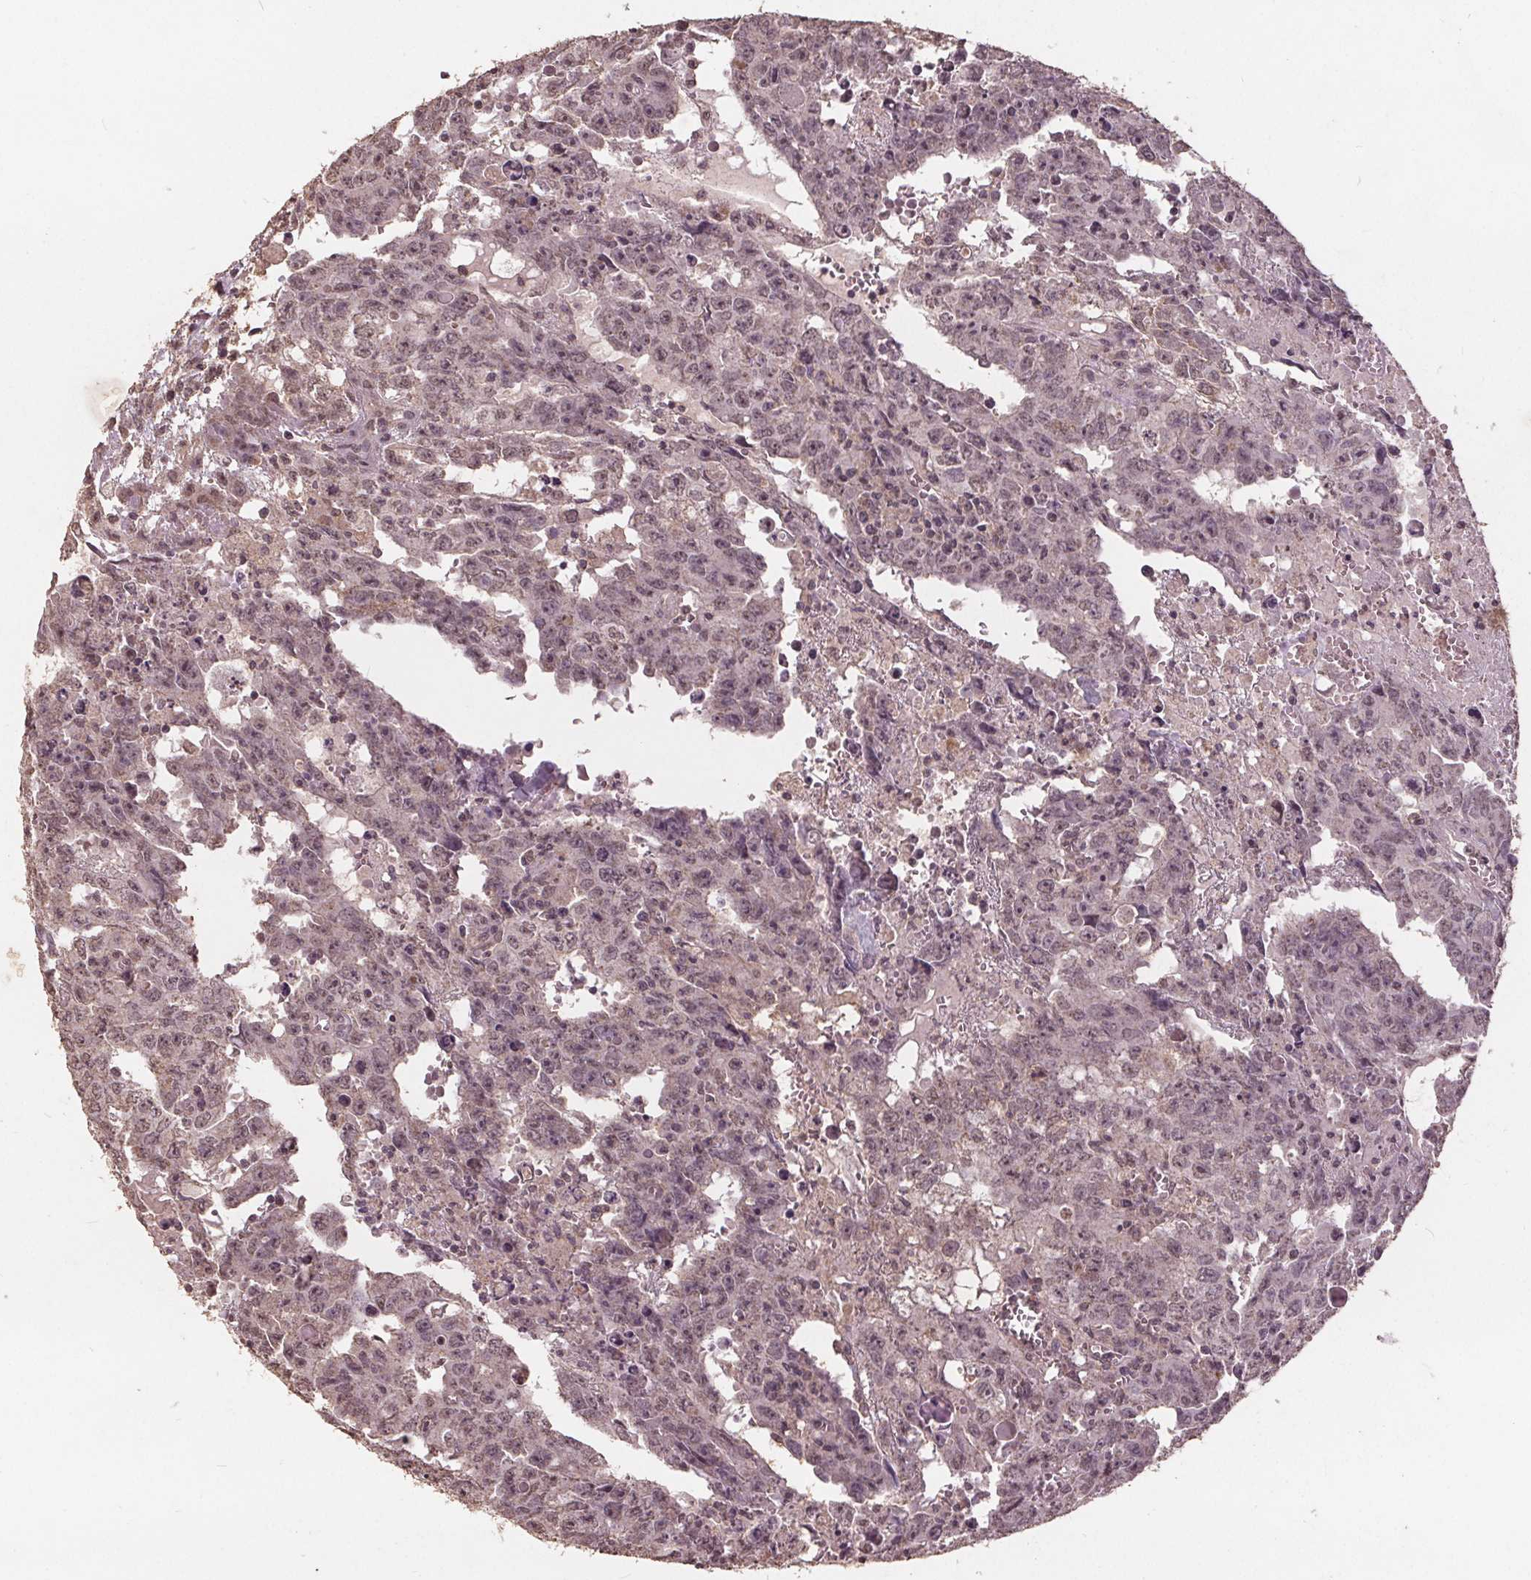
{"staining": {"intensity": "weak", "quantity": "<25%", "location": "nuclear"}, "tissue": "testis cancer", "cell_type": "Tumor cells", "image_type": "cancer", "snomed": [{"axis": "morphology", "description": "Carcinoma, Embryonal, NOS"}, {"axis": "topography", "description": "Testis"}], "caption": "Micrograph shows no significant protein expression in tumor cells of embryonal carcinoma (testis). (DAB immunohistochemistry (IHC), high magnification).", "gene": "DSG3", "patient": {"sex": "male", "age": 22}}